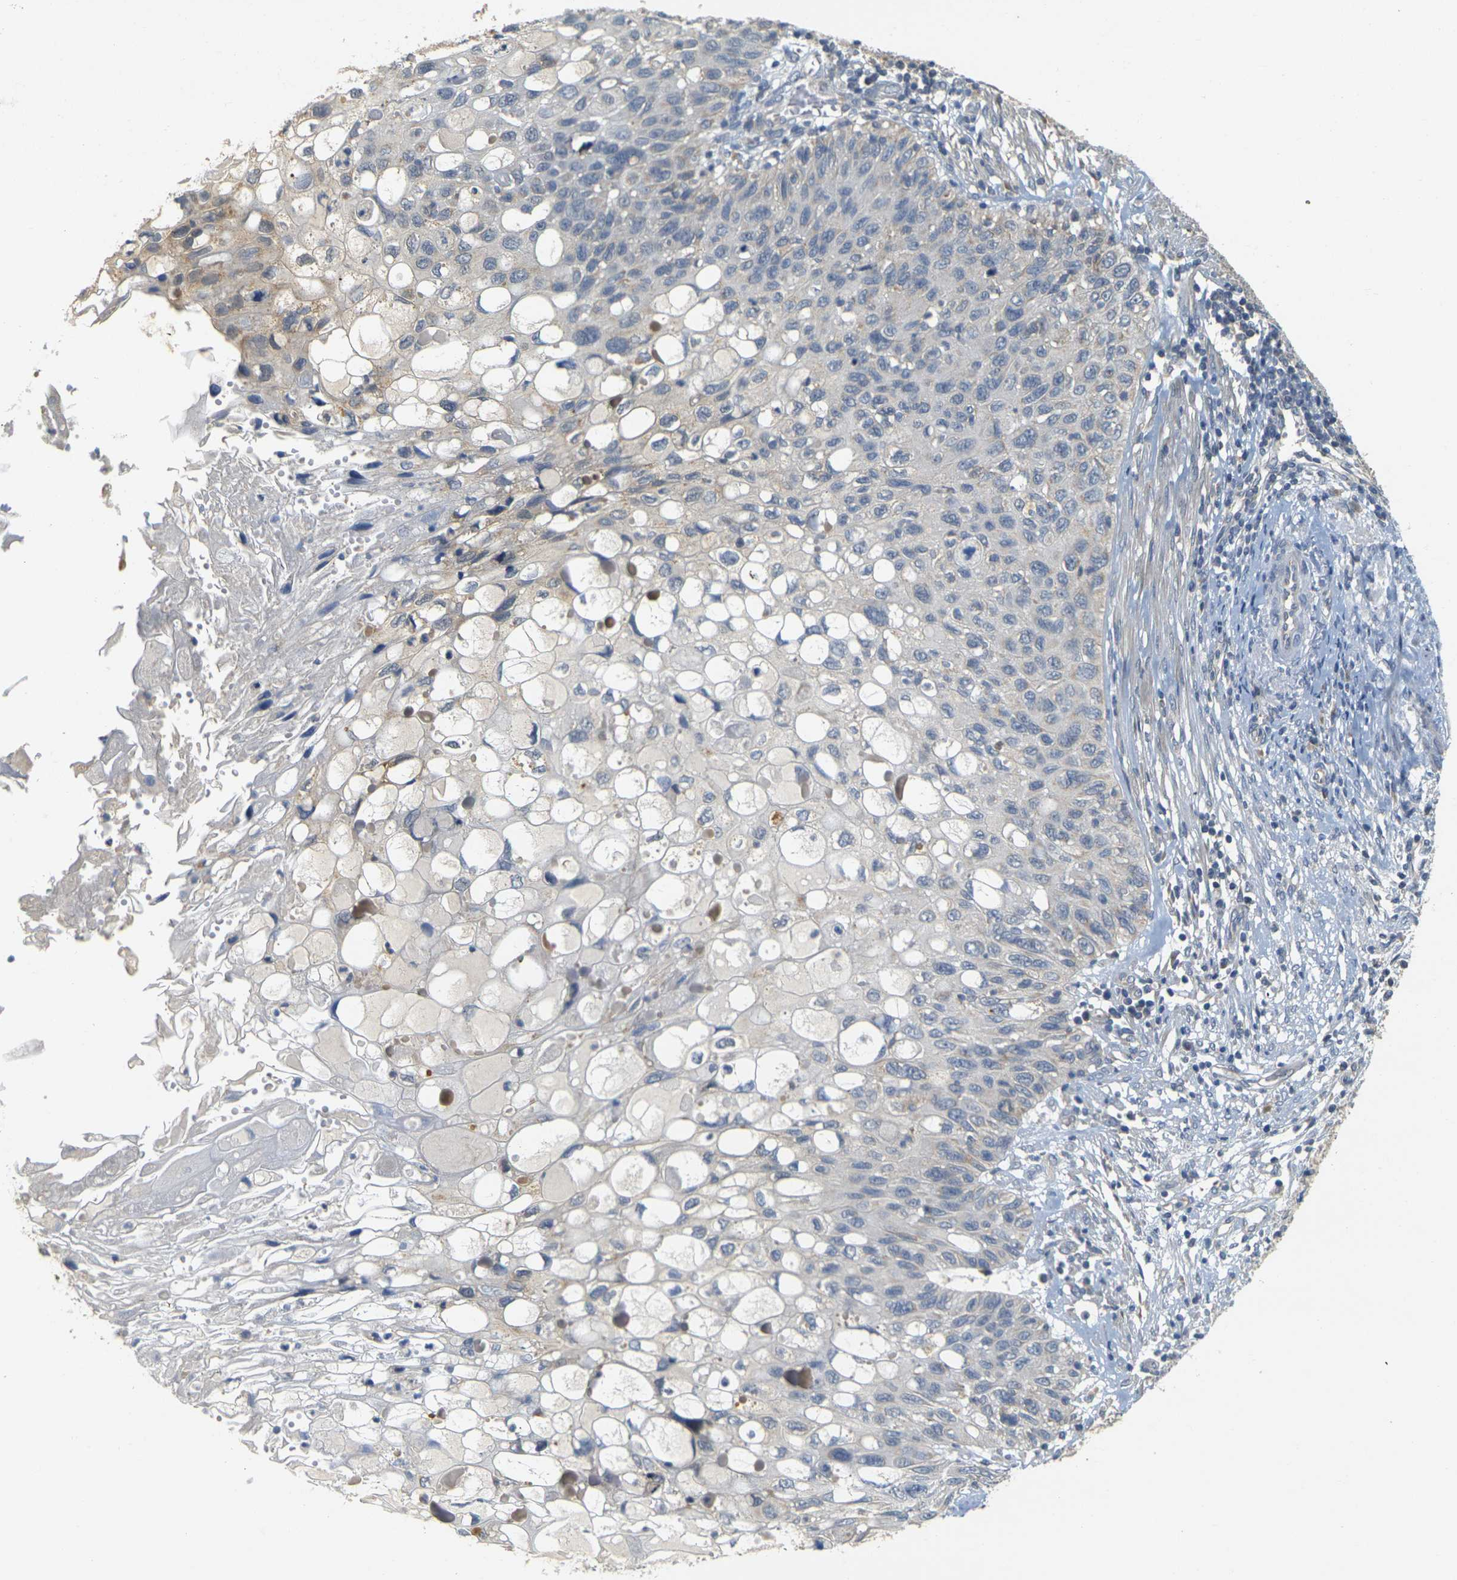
{"staining": {"intensity": "weak", "quantity": "<25%", "location": "cytoplasmic/membranous"}, "tissue": "cervical cancer", "cell_type": "Tumor cells", "image_type": "cancer", "snomed": [{"axis": "morphology", "description": "Squamous cell carcinoma, NOS"}, {"axis": "topography", "description": "Cervix"}], "caption": "Immunohistochemistry micrograph of neoplastic tissue: human cervical cancer stained with DAB exhibits no significant protein expression in tumor cells.", "gene": "GDAP1", "patient": {"sex": "female", "age": 70}}